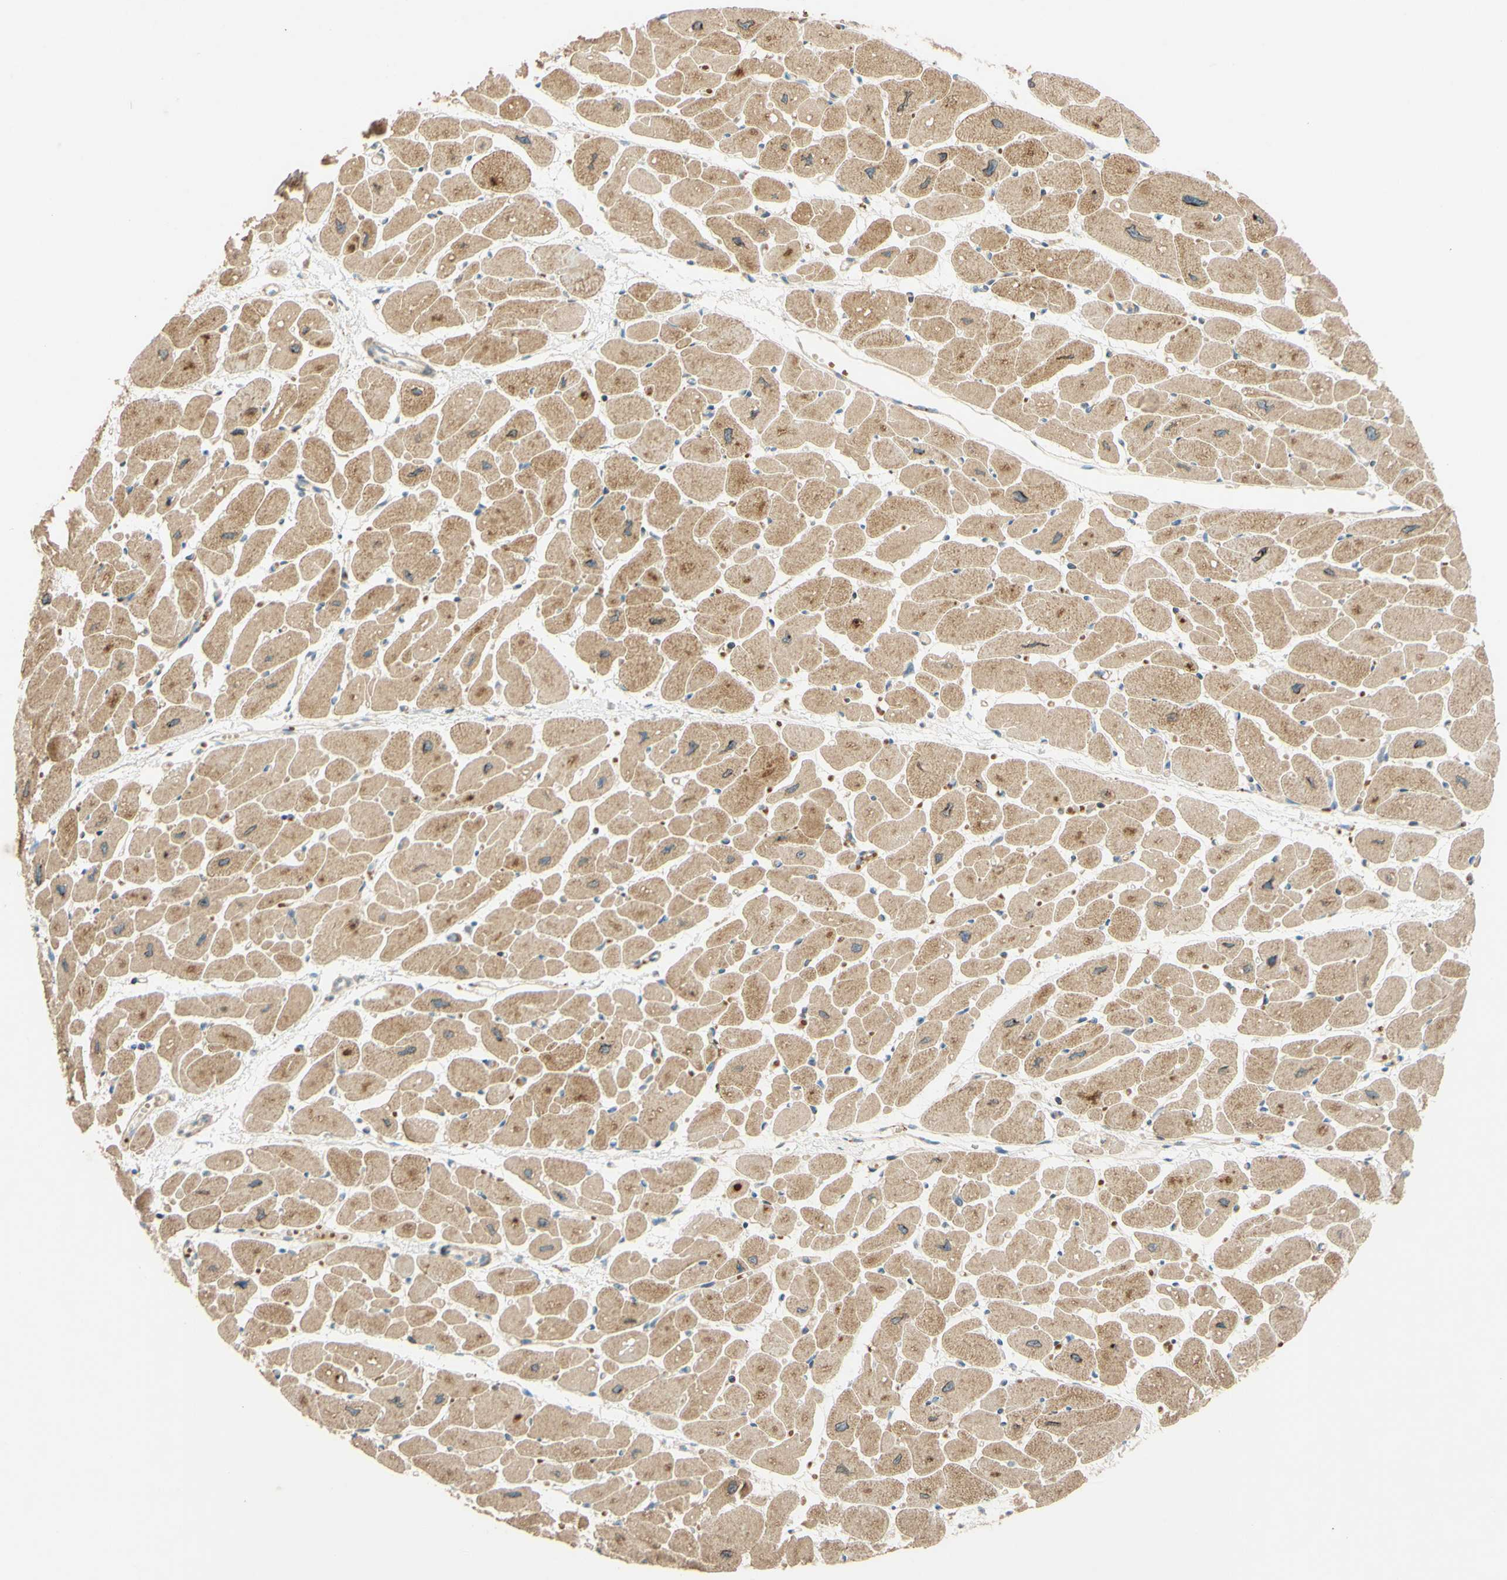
{"staining": {"intensity": "moderate", "quantity": ">75%", "location": "cytoplasmic/membranous"}, "tissue": "heart muscle", "cell_type": "Cardiomyocytes", "image_type": "normal", "snomed": [{"axis": "morphology", "description": "Normal tissue, NOS"}, {"axis": "topography", "description": "Heart"}], "caption": "Immunohistochemical staining of unremarkable human heart muscle reveals moderate cytoplasmic/membranous protein staining in about >75% of cardiomyocytes. The protein is stained brown, and the nuclei are stained in blue (DAB IHC with brightfield microscopy, high magnification).", "gene": "ADAM17", "patient": {"sex": "female", "age": 54}}